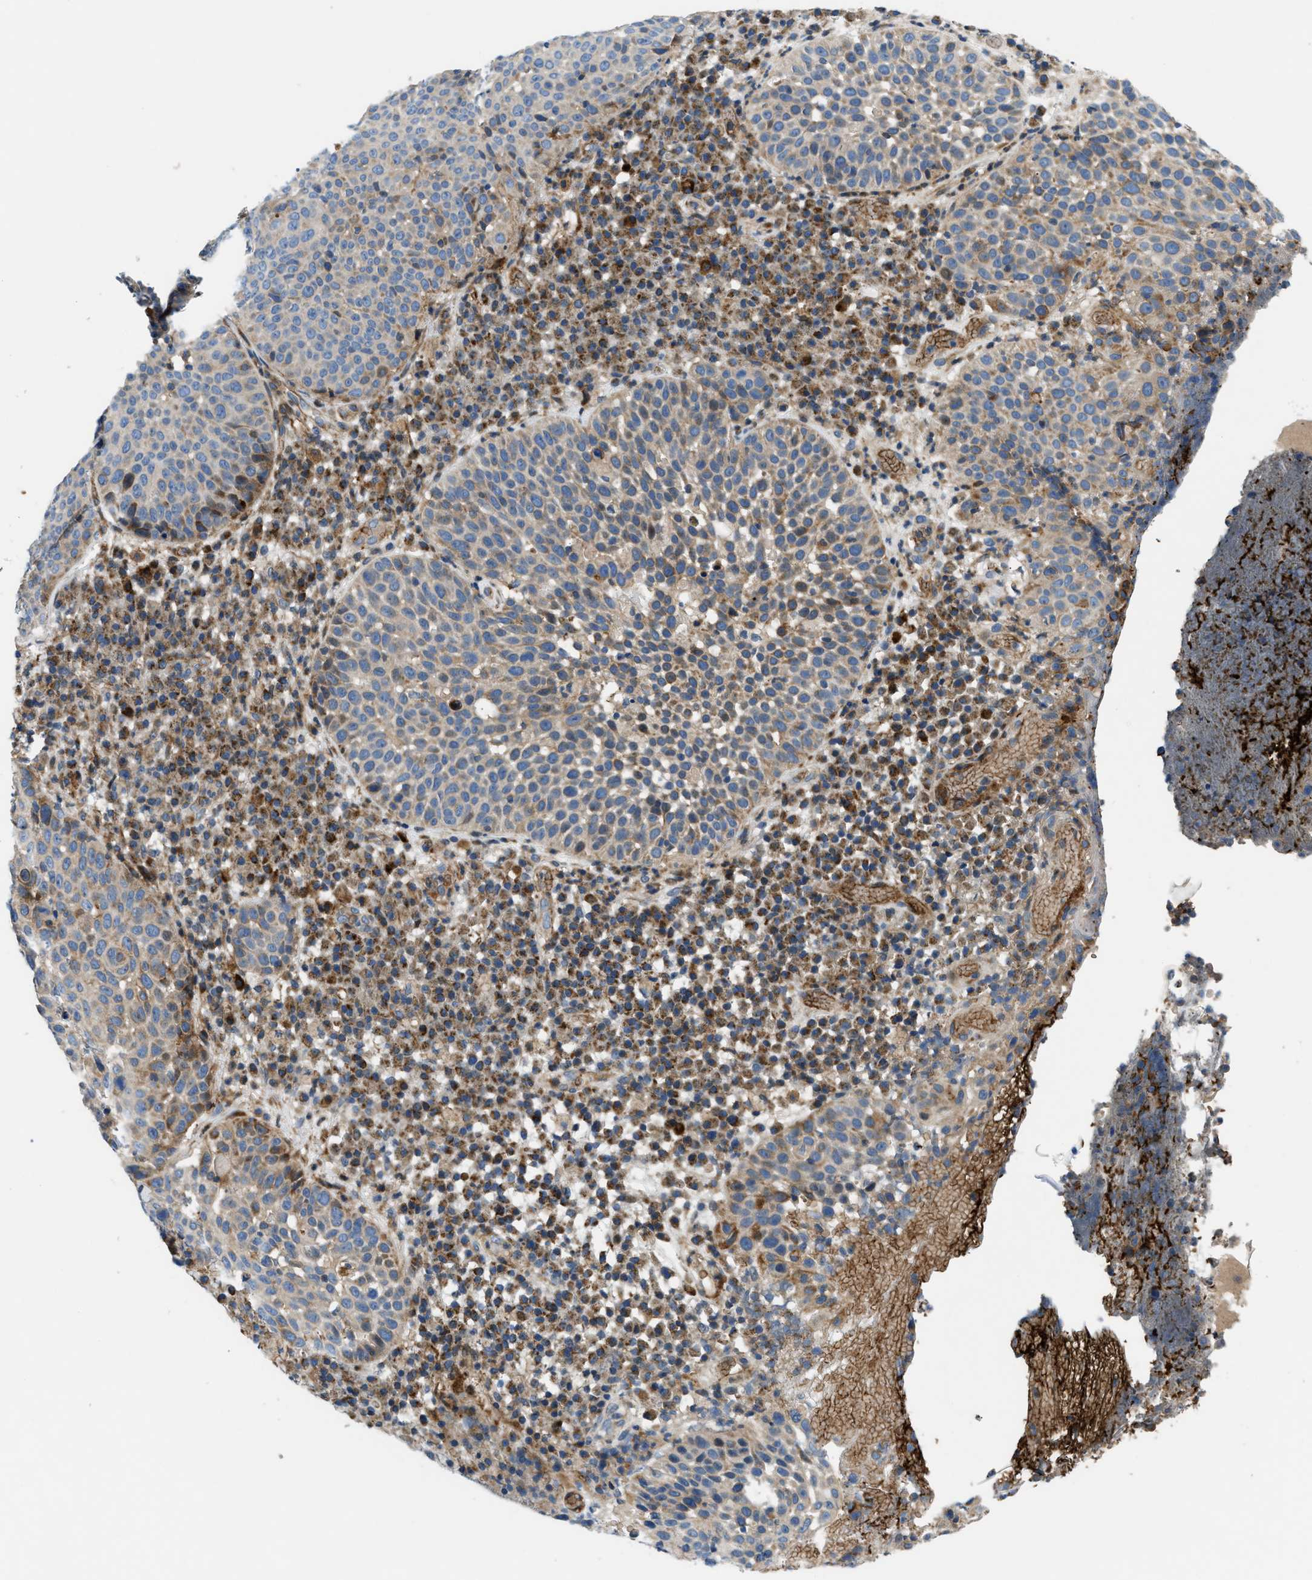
{"staining": {"intensity": "weak", "quantity": "25%-75%", "location": "cytoplasmic/membranous"}, "tissue": "skin cancer", "cell_type": "Tumor cells", "image_type": "cancer", "snomed": [{"axis": "morphology", "description": "Squamous cell carcinoma in situ, NOS"}, {"axis": "morphology", "description": "Squamous cell carcinoma, NOS"}, {"axis": "topography", "description": "Skin"}], "caption": "Protein staining by immunohistochemistry (IHC) demonstrates weak cytoplasmic/membranous positivity in about 25%-75% of tumor cells in skin cancer (squamous cell carcinoma).", "gene": "DHODH", "patient": {"sex": "male", "age": 93}}